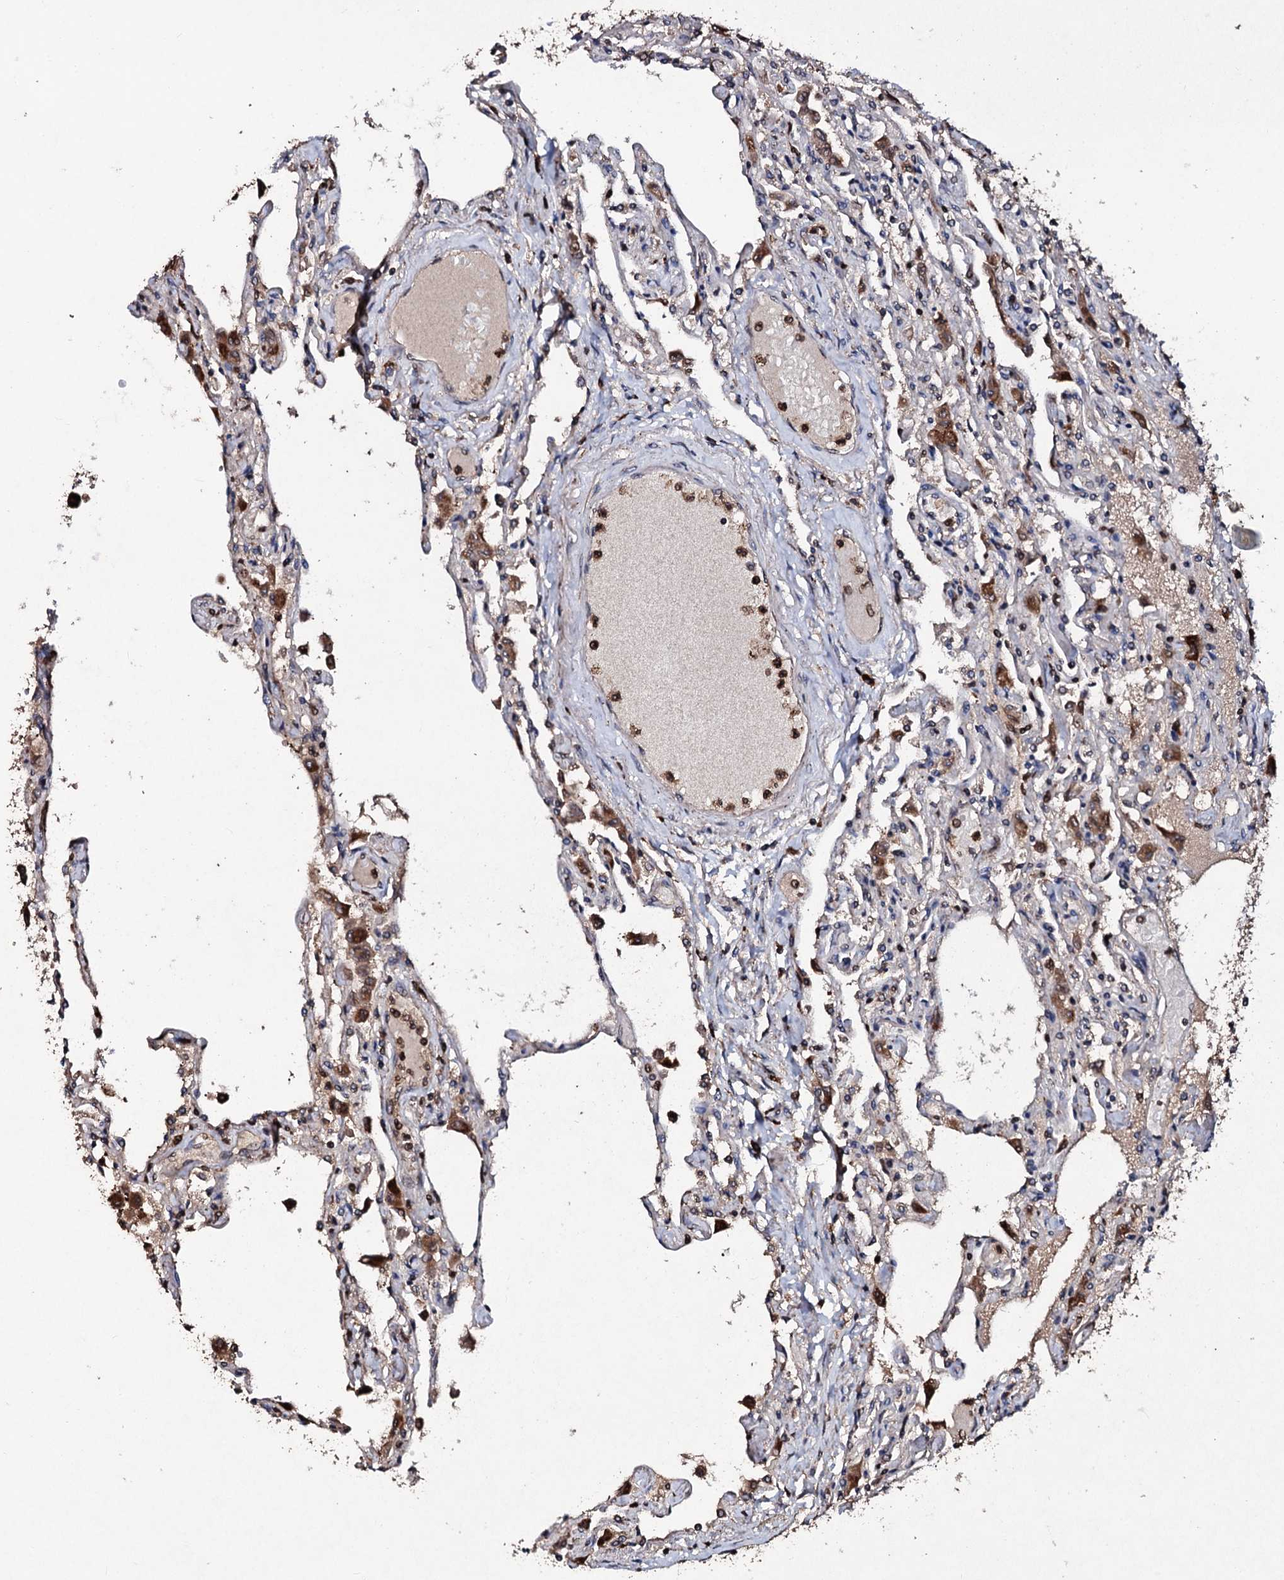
{"staining": {"intensity": "moderate", "quantity": "<25%", "location": "cytoplasmic/membranous"}, "tissue": "lung", "cell_type": "Alveolar cells", "image_type": "normal", "snomed": [{"axis": "morphology", "description": "Normal tissue, NOS"}, {"axis": "topography", "description": "Bronchus"}, {"axis": "topography", "description": "Lung"}], "caption": "Brown immunohistochemical staining in normal human lung demonstrates moderate cytoplasmic/membranous expression in approximately <25% of alveolar cells.", "gene": "SDHAF2", "patient": {"sex": "female", "age": 49}}